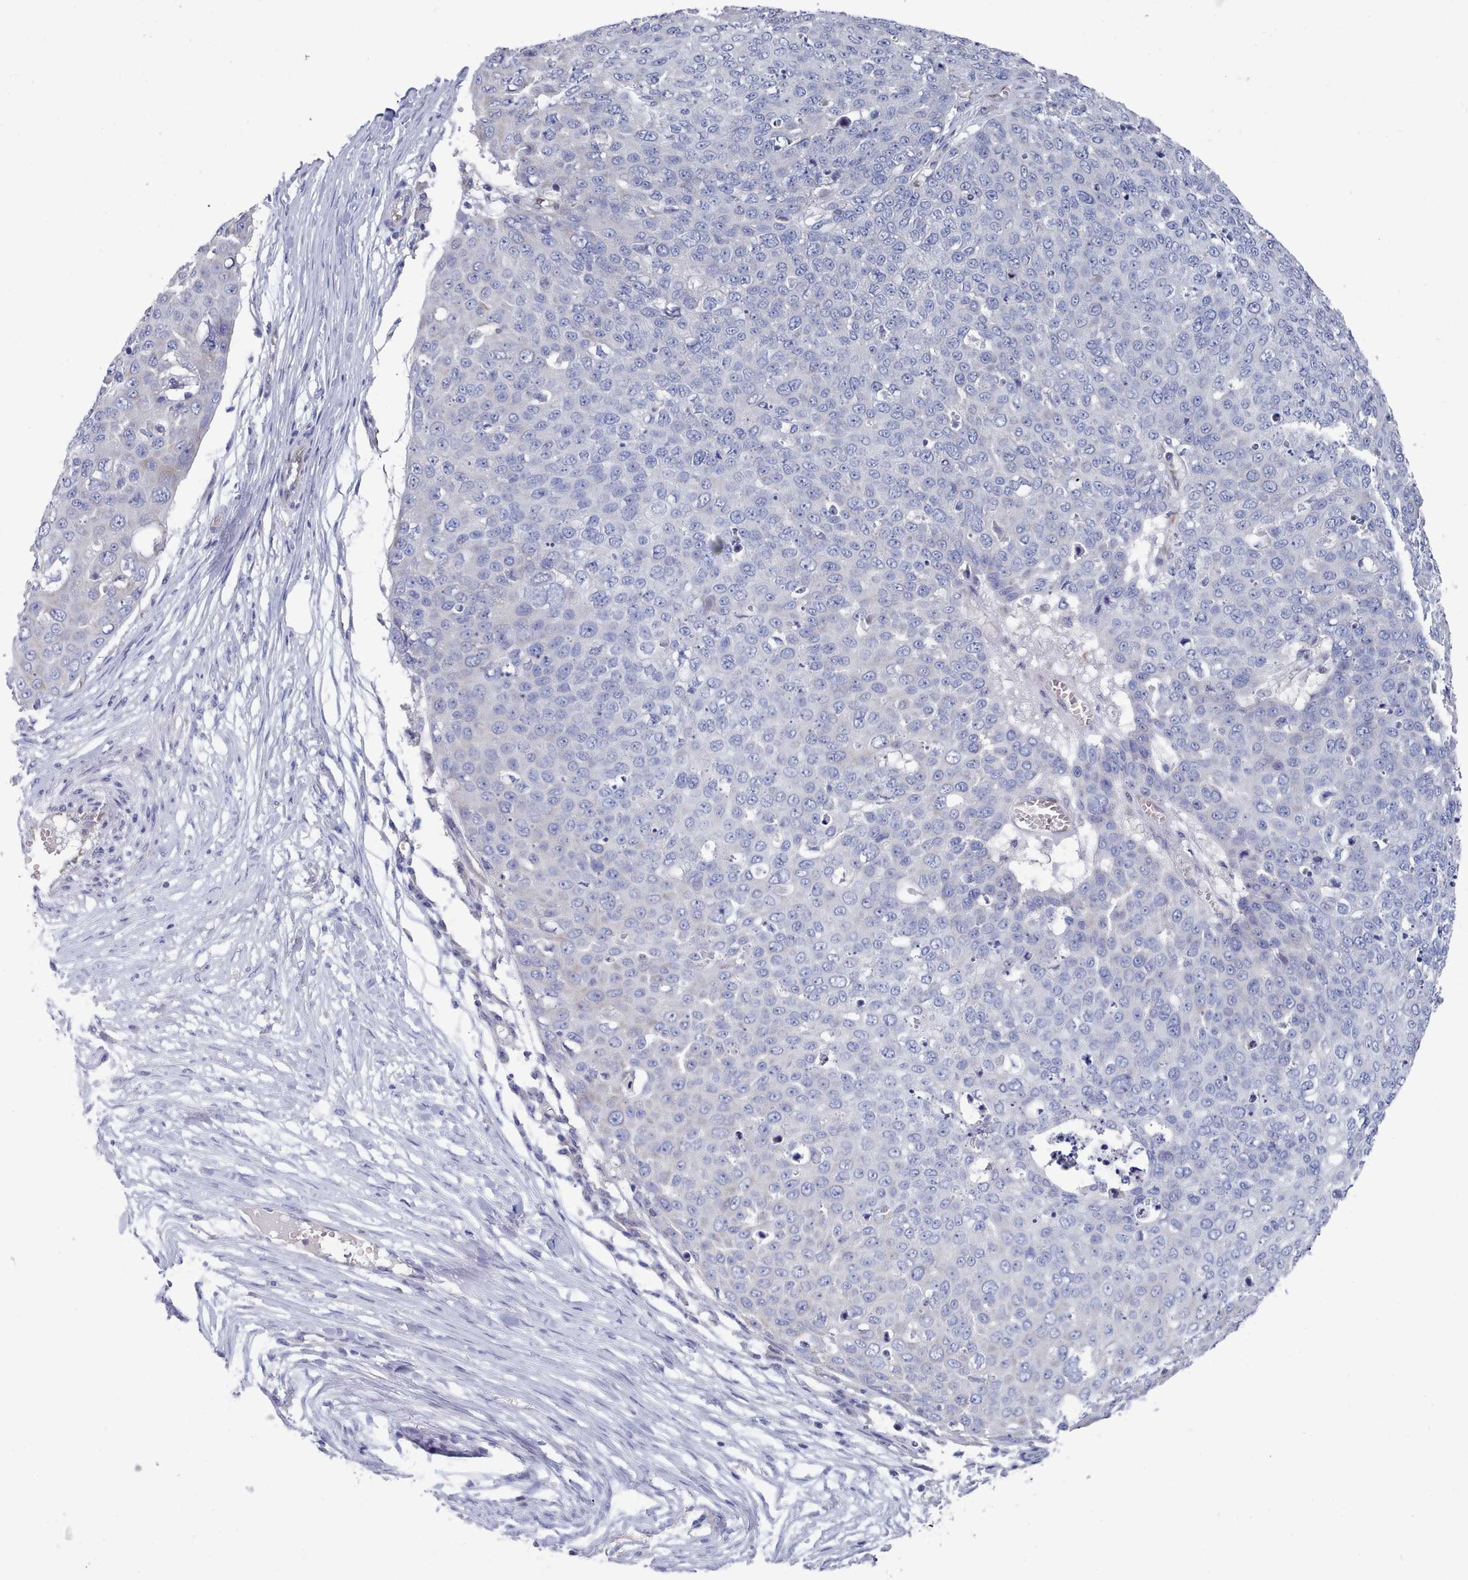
{"staining": {"intensity": "negative", "quantity": "none", "location": "none"}, "tissue": "skin cancer", "cell_type": "Tumor cells", "image_type": "cancer", "snomed": [{"axis": "morphology", "description": "Squamous cell carcinoma, NOS"}, {"axis": "topography", "description": "Skin"}], "caption": "The image exhibits no staining of tumor cells in skin cancer. (DAB (3,3'-diaminobenzidine) immunohistochemistry visualized using brightfield microscopy, high magnification).", "gene": "PDE4C", "patient": {"sex": "male", "age": 71}}